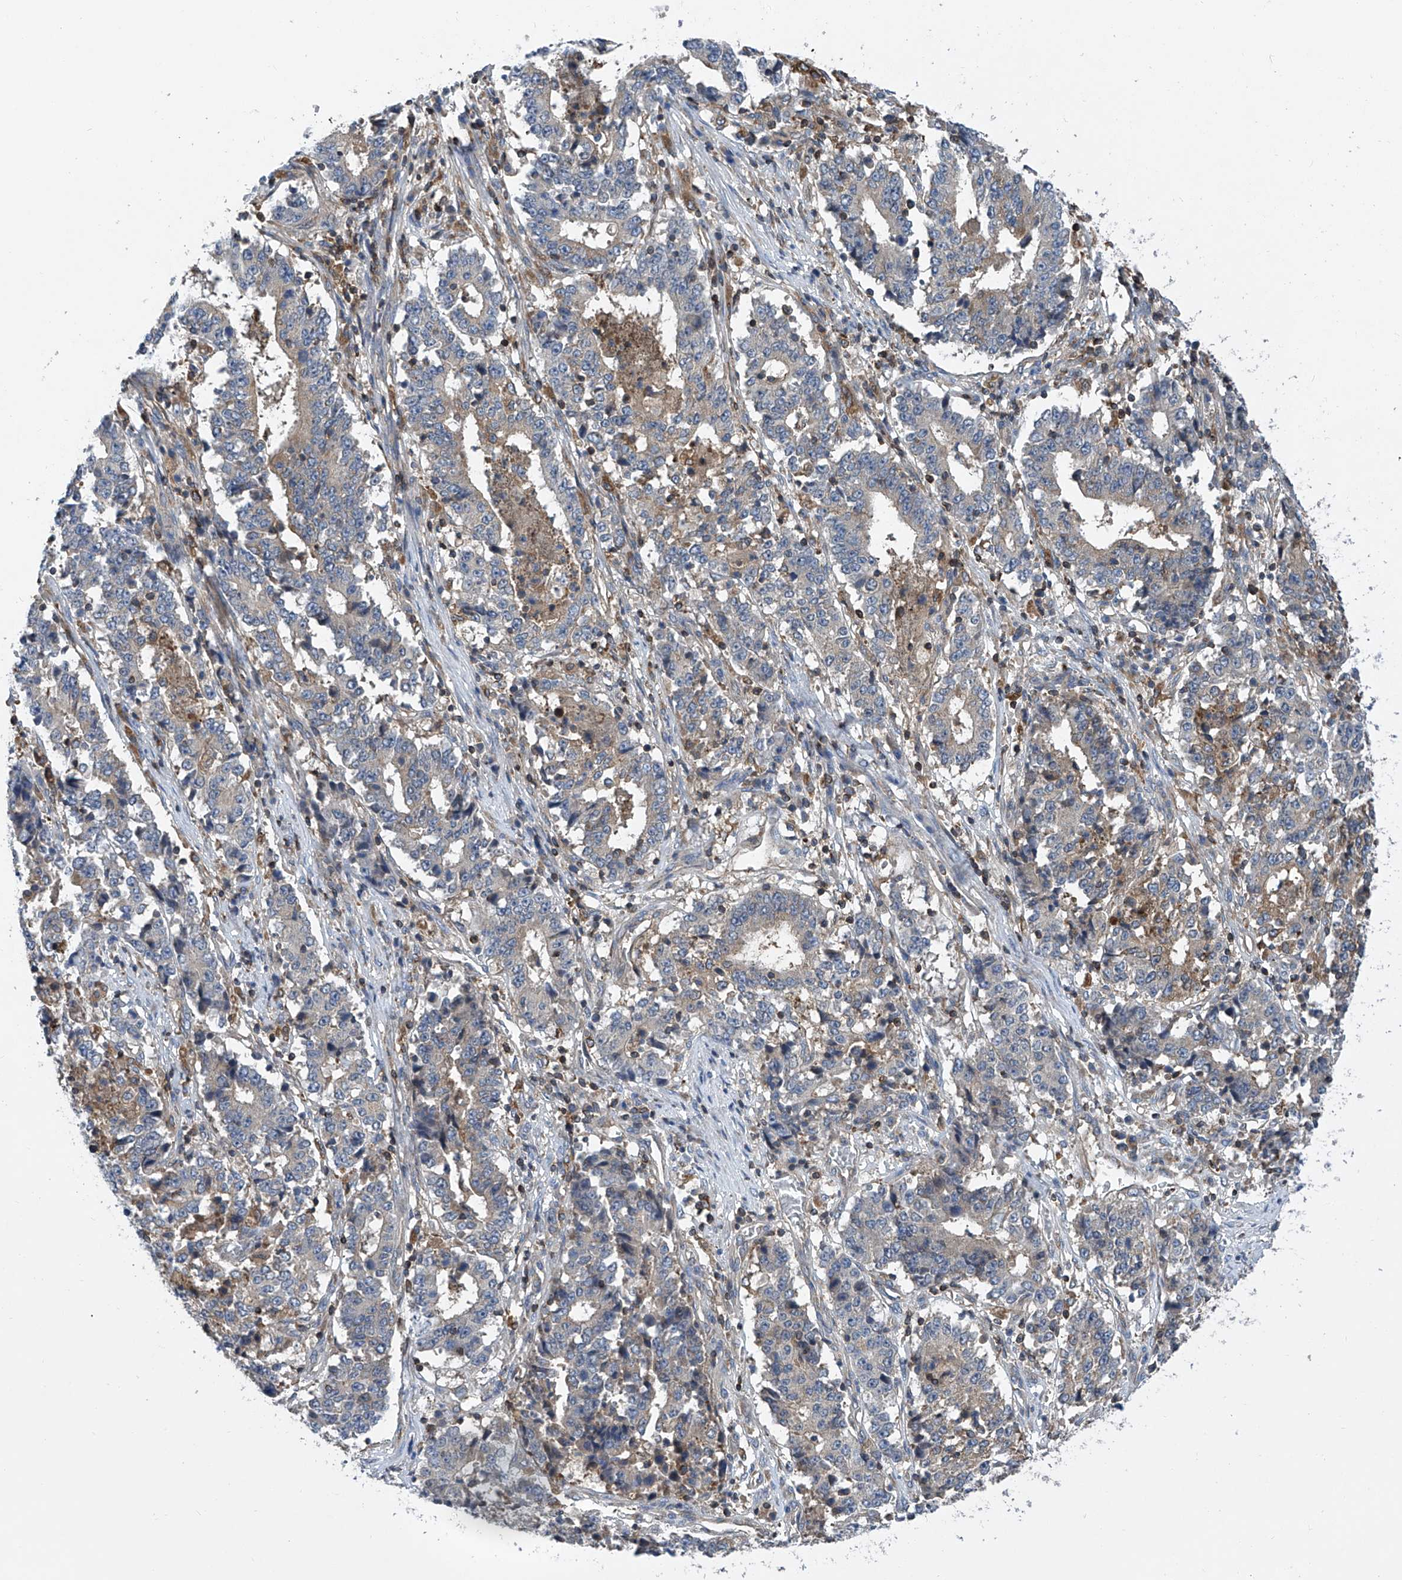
{"staining": {"intensity": "negative", "quantity": "none", "location": "none"}, "tissue": "stomach cancer", "cell_type": "Tumor cells", "image_type": "cancer", "snomed": [{"axis": "morphology", "description": "Adenocarcinoma, NOS"}, {"axis": "topography", "description": "Stomach"}], "caption": "High magnification brightfield microscopy of stomach cancer stained with DAB (3,3'-diaminobenzidine) (brown) and counterstained with hematoxylin (blue): tumor cells show no significant staining.", "gene": "TRIM38", "patient": {"sex": "male", "age": 59}}